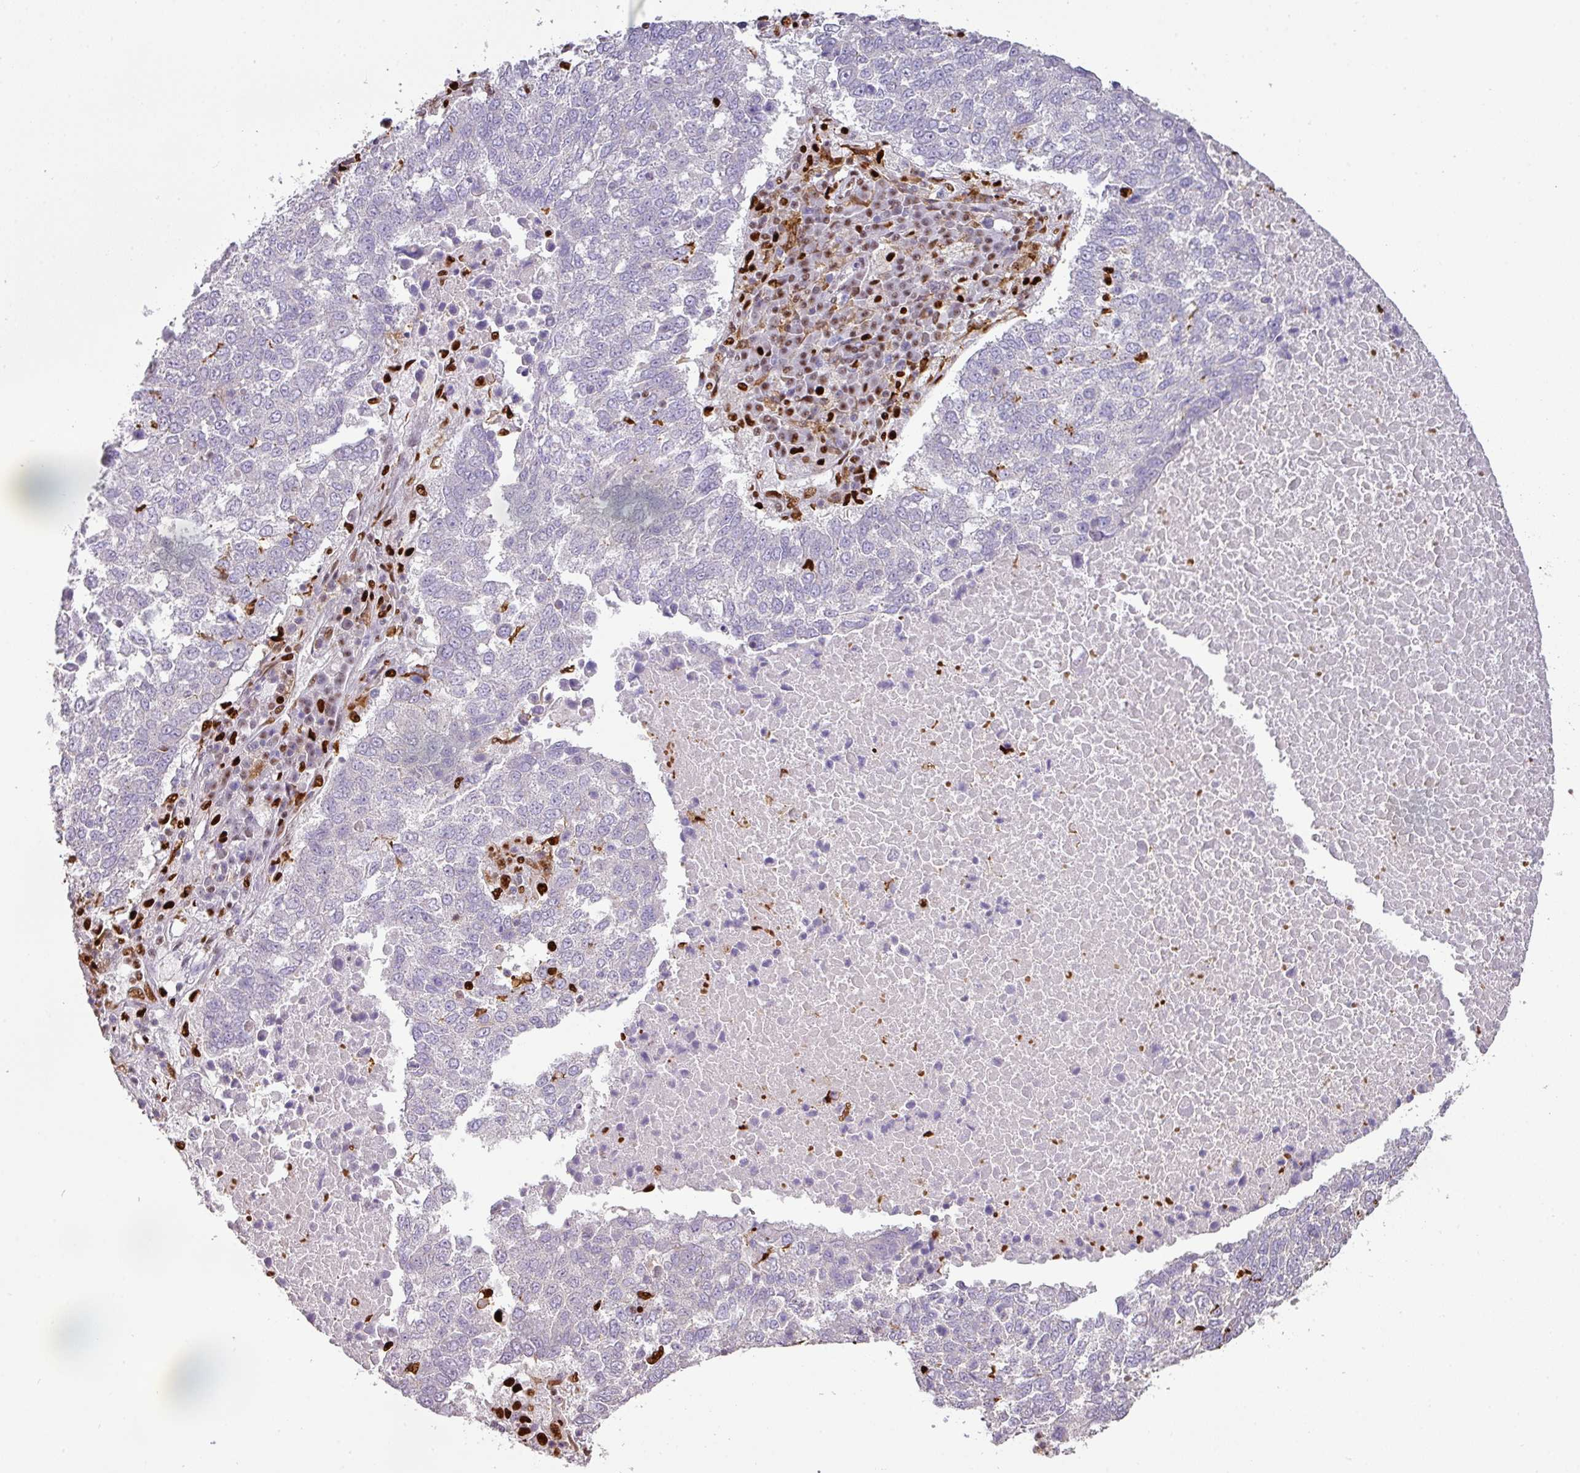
{"staining": {"intensity": "negative", "quantity": "none", "location": "none"}, "tissue": "lung cancer", "cell_type": "Tumor cells", "image_type": "cancer", "snomed": [{"axis": "morphology", "description": "Squamous cell carcinoma, NOS"}, {"axis": "topography", "description": "Lung"}], "caption": "An image of lung squamous cell carcinoma stained for a protein demonstrates no brown staining in tumor cells.", "gene": "SAMHD1", "patient": {"sex": "male", "age": 73}}